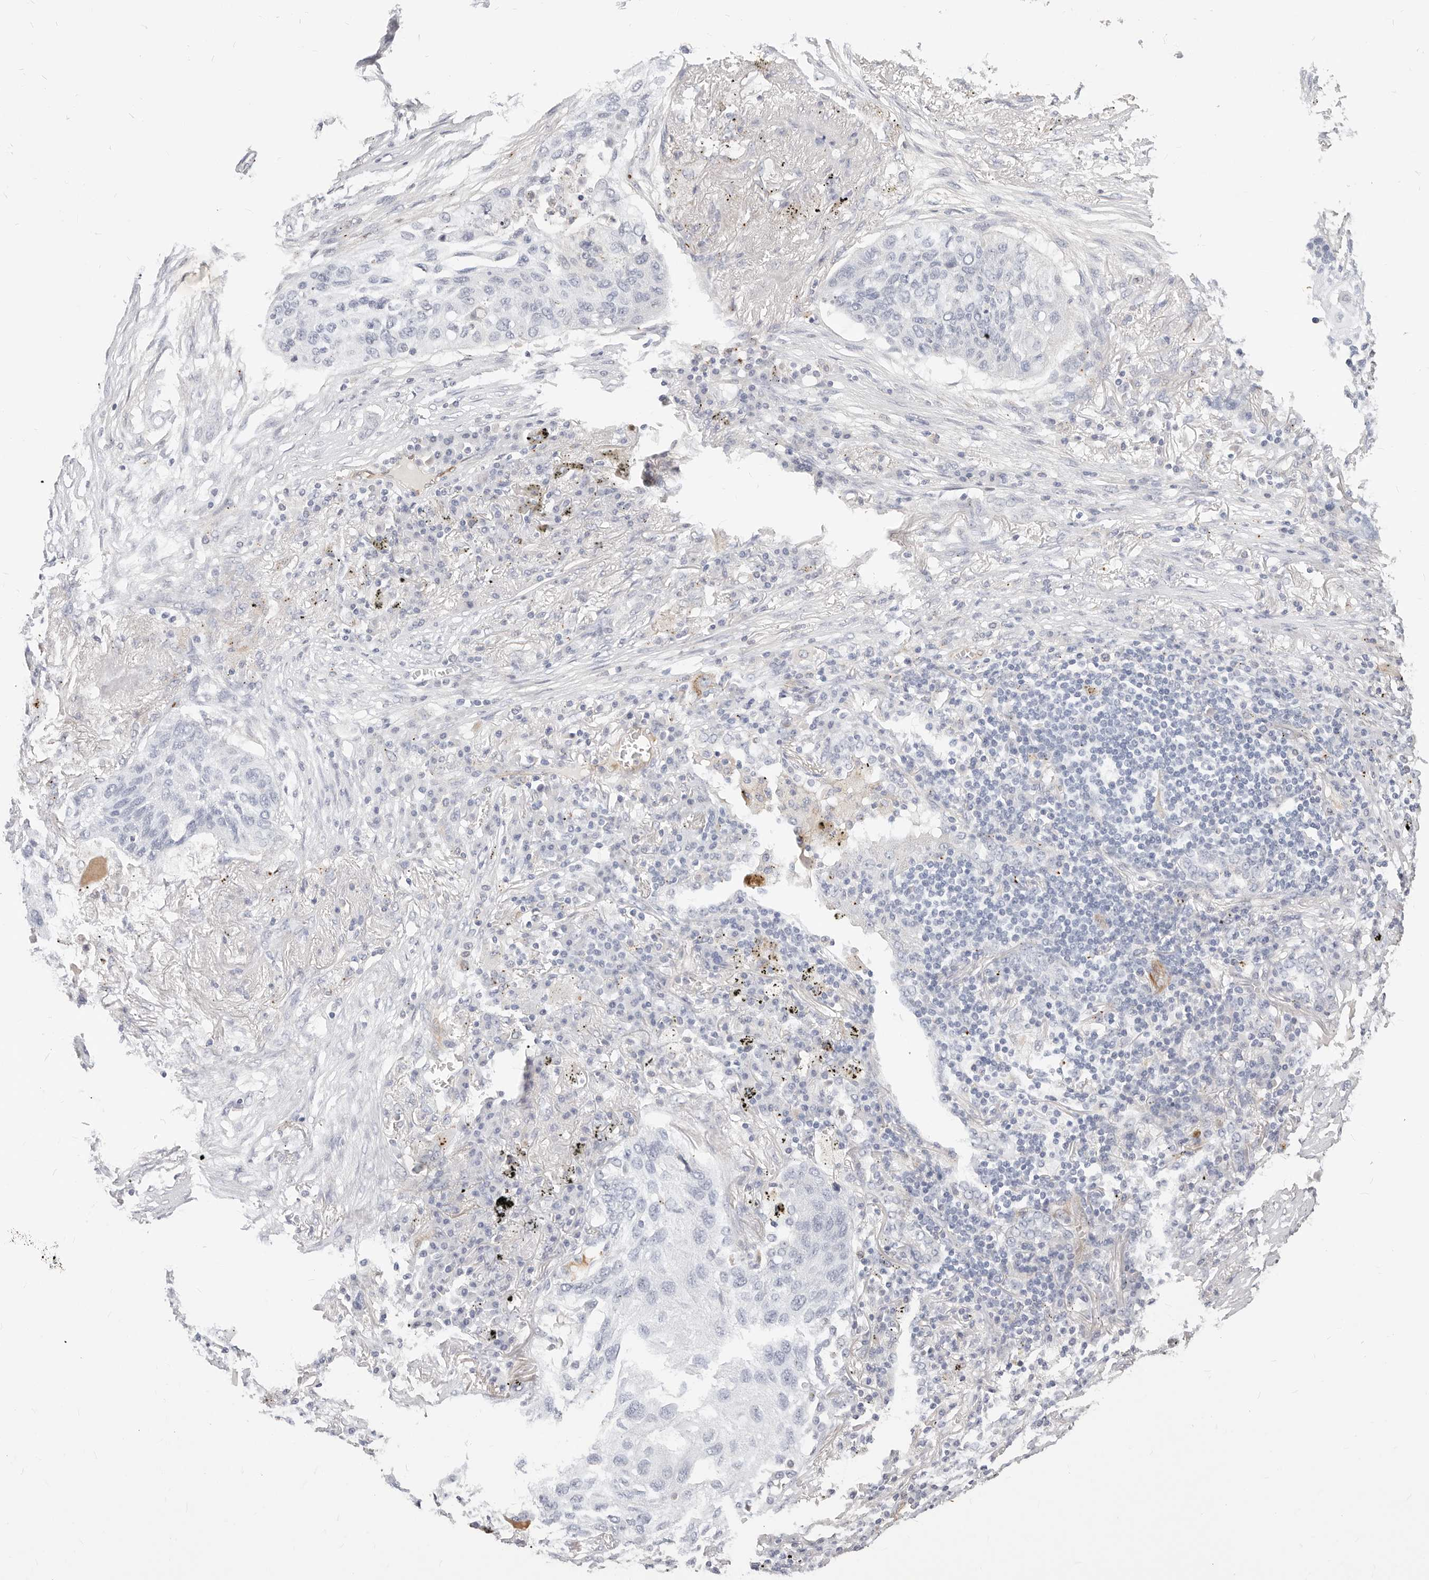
{"staining": {"intensity": "negative", "quantity": "none", "location": "none"}, "tissue": "lung cancer", "cell_type": "Tumor cells", "image_type": "cancer", "snomed": [{"axis": "morphology", "description": "Squamous cell carcinoma, NOS"}, {"axis": "topography", "description": "Lung"}], "caption": "Lung squamous cell carcinoma was stained to show a protein in brown. There is no significant positivity in tumor cells.", "gene": "ZRANB1", "patient": {"sex": "female", "age": 63}}